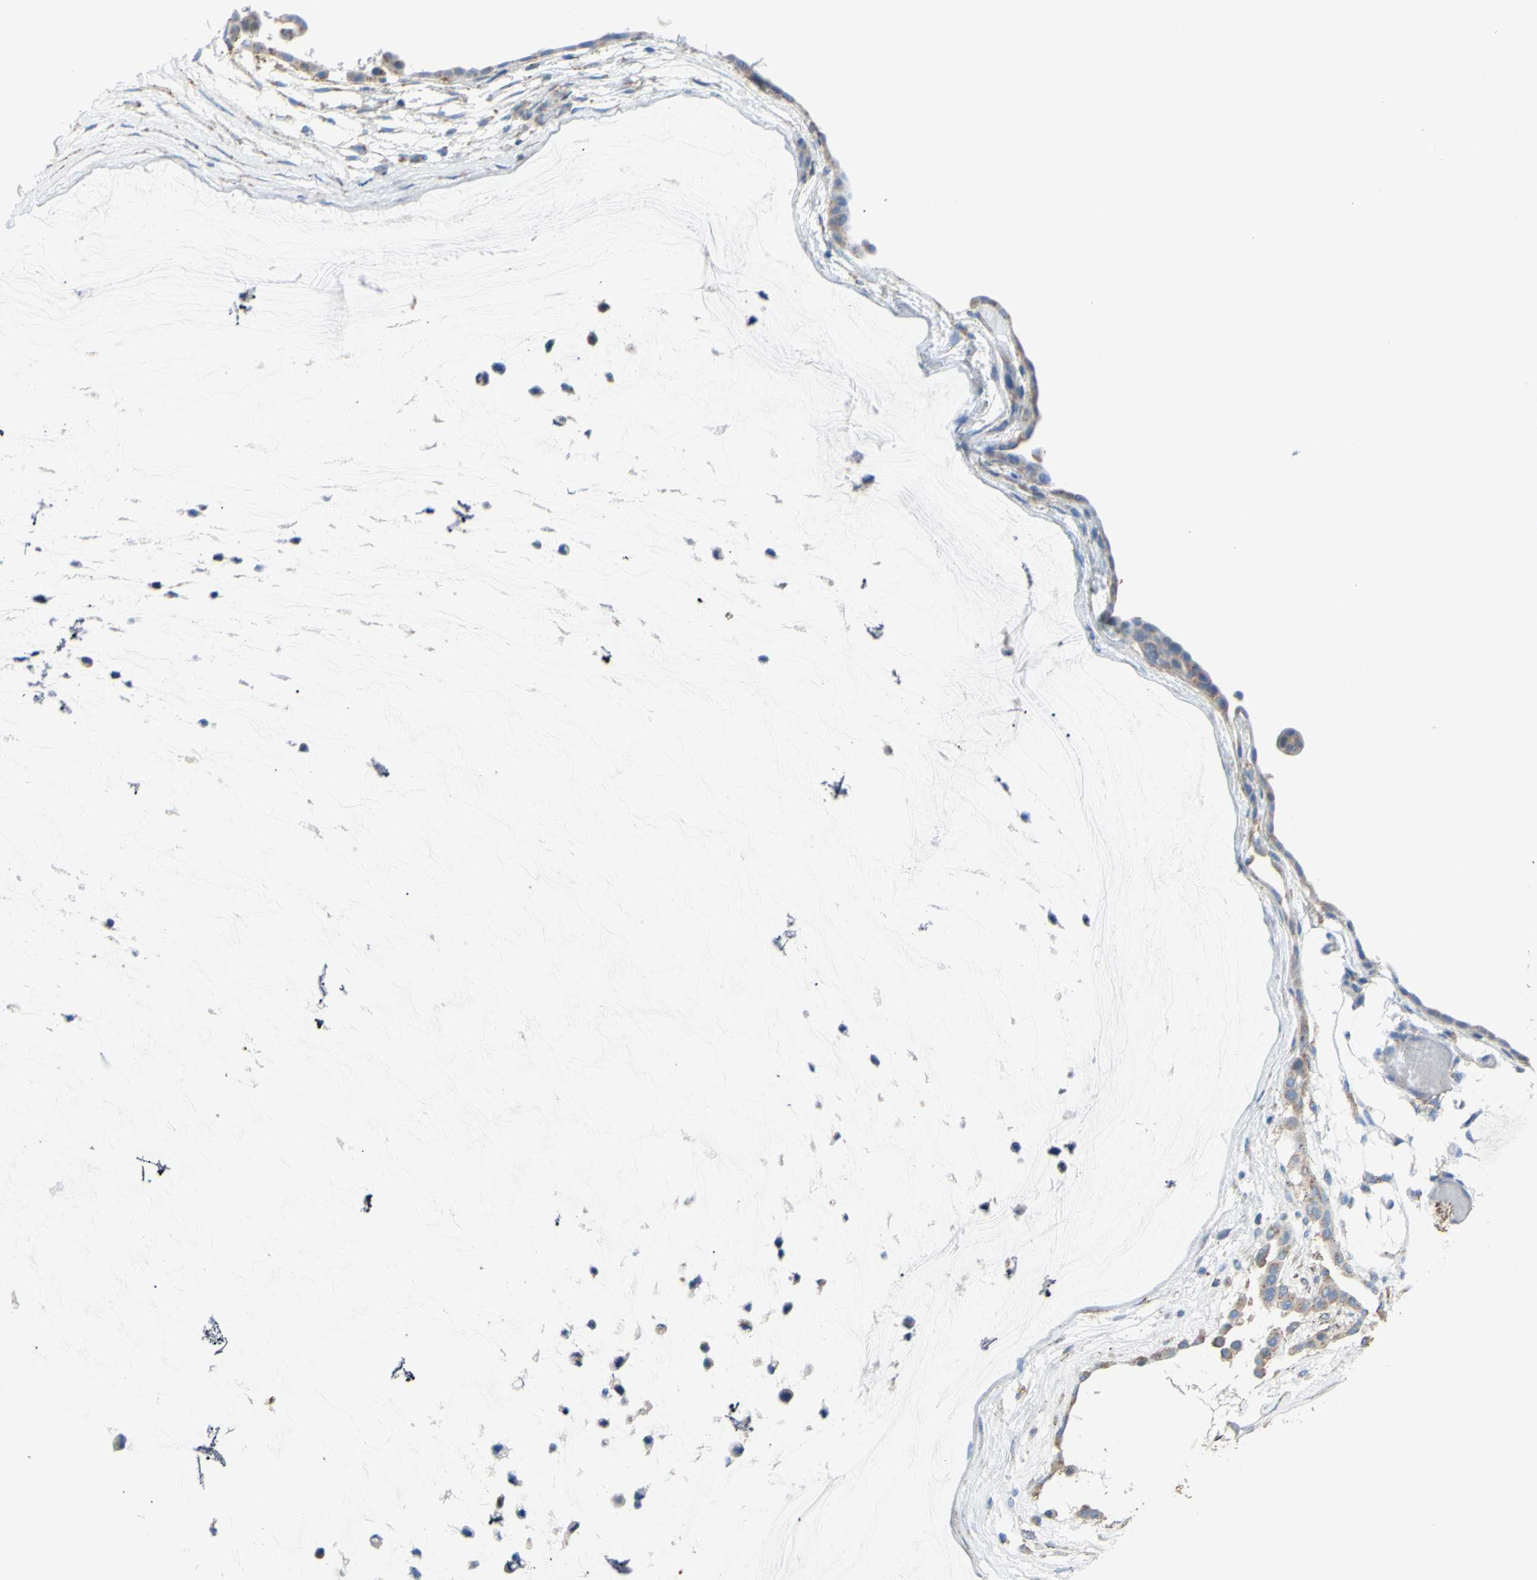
{"staining": {"intensity": "weak", "quantity": "25%-75%", "location": "cytoplasmic/membranous"}, "tissue": "ovarian cancer", "cell_type": "Tumor cells", "image_type": "cancer", "snomed": [{"axis": "morphology", "description": "Cystadenocarcinoma, mucinous, NOS"}, {"axis": "topography", "description": "Ovary"}], "caption": "Protein expression analysis of ovarian mucinous cystadenocarcinoma displays weak cytoplasmic/membranous staining in about 25%-75% of tumor cells.", "gene": "CMKLR2", "patient": {"sex": "female", "age": 39}}